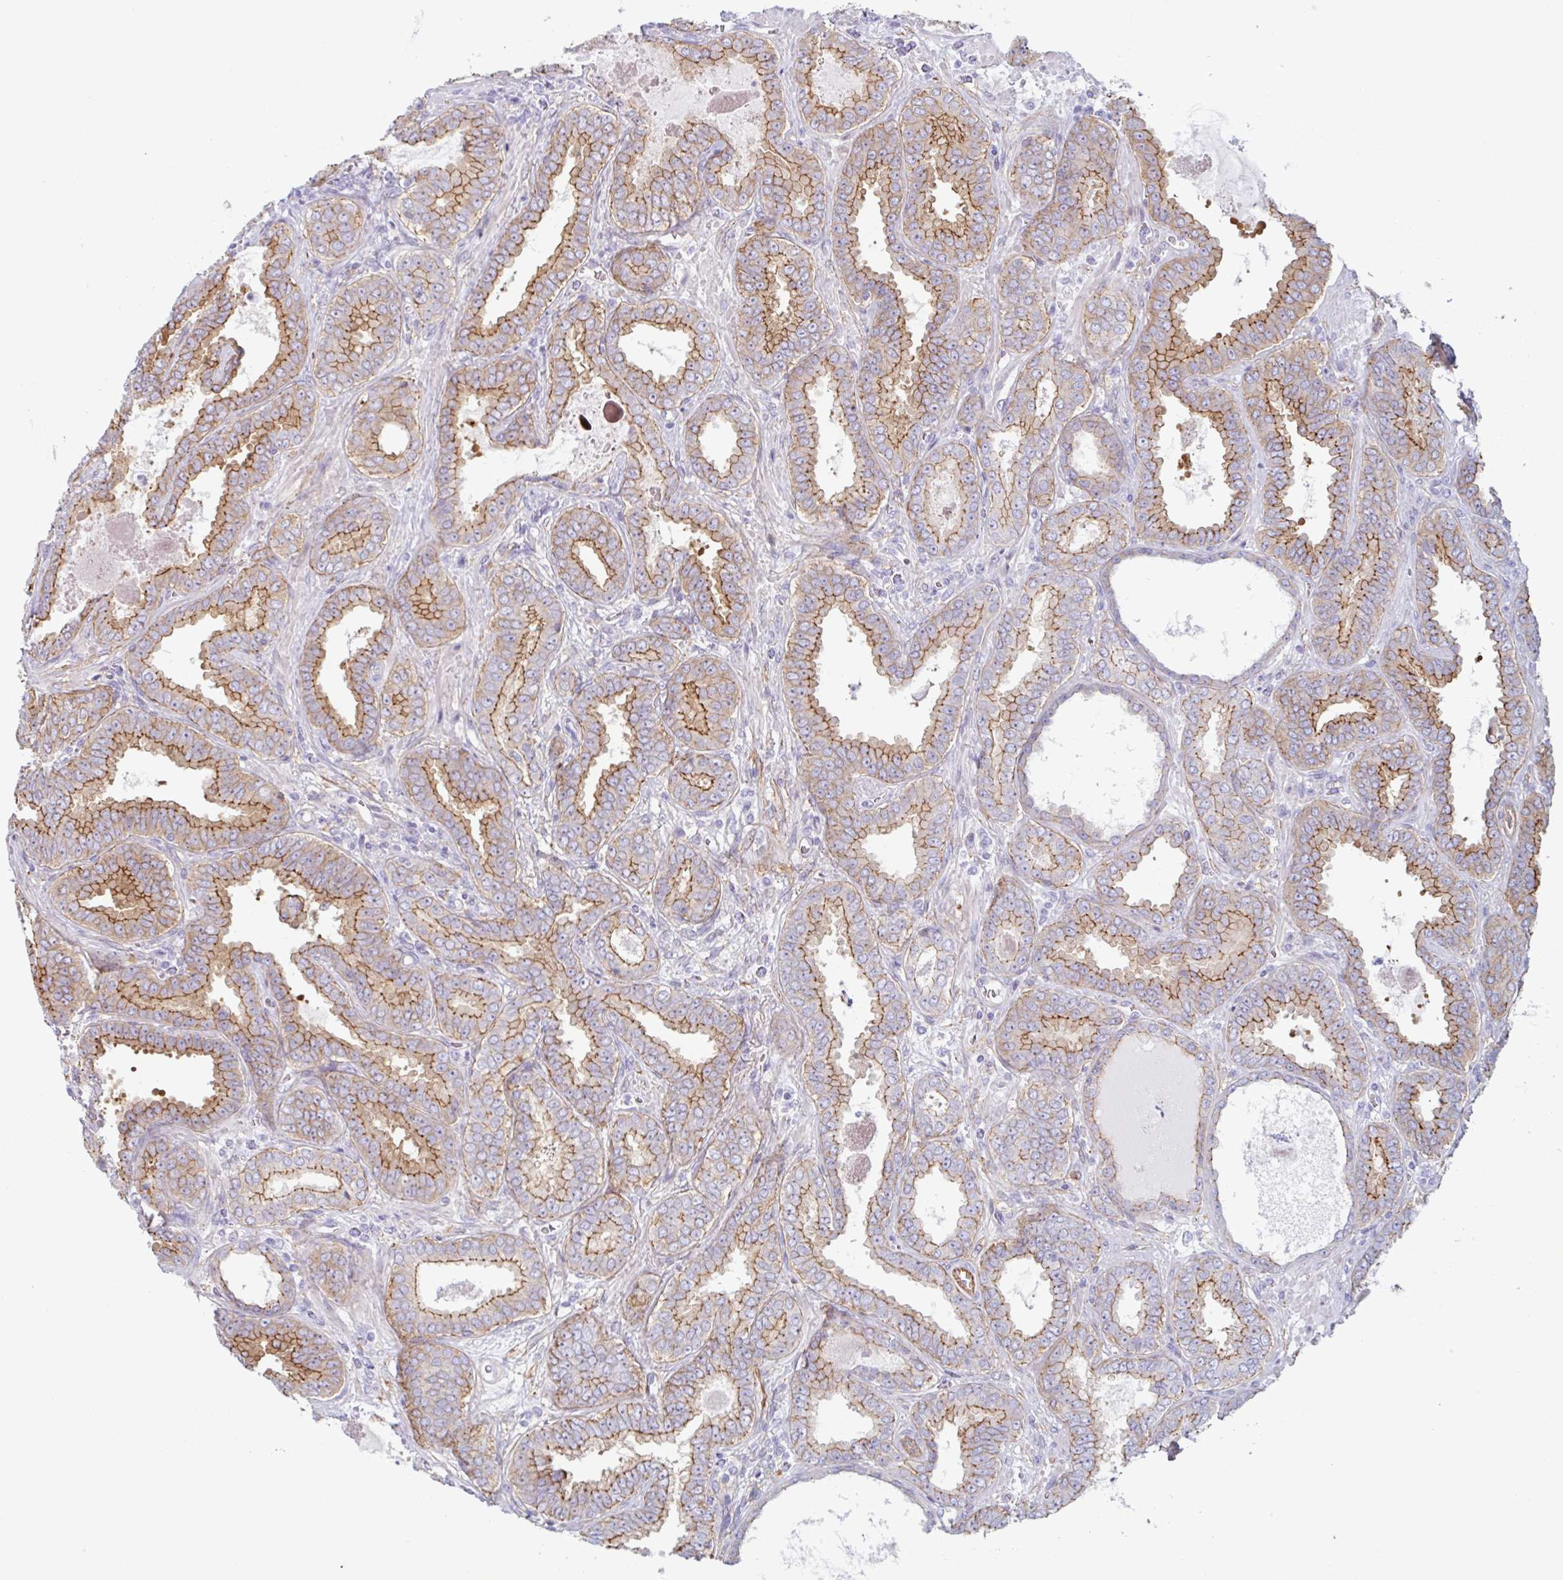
{"staining": {"intensity": "moderate", "quantity": "25%-75%", "location": "cytoplasmic/membranous"}, "tissue": "prostate cancer", "cell_type": "Tumor cells", "image_type": "cancer", "snomed": [{"axis": "morphology", "description": "Adenocarcinoma, High grade"}, {"axis": "topography", "description": "Prostate"}], "caption": "About 25%-75% of tumor cells in prostate cancer show moderate cytoplasmic/membranous protein expression as visualized by brown immunohistochemical staining.", "gene": "MYH10", "patient": {"sex": "male", "age": 72}}